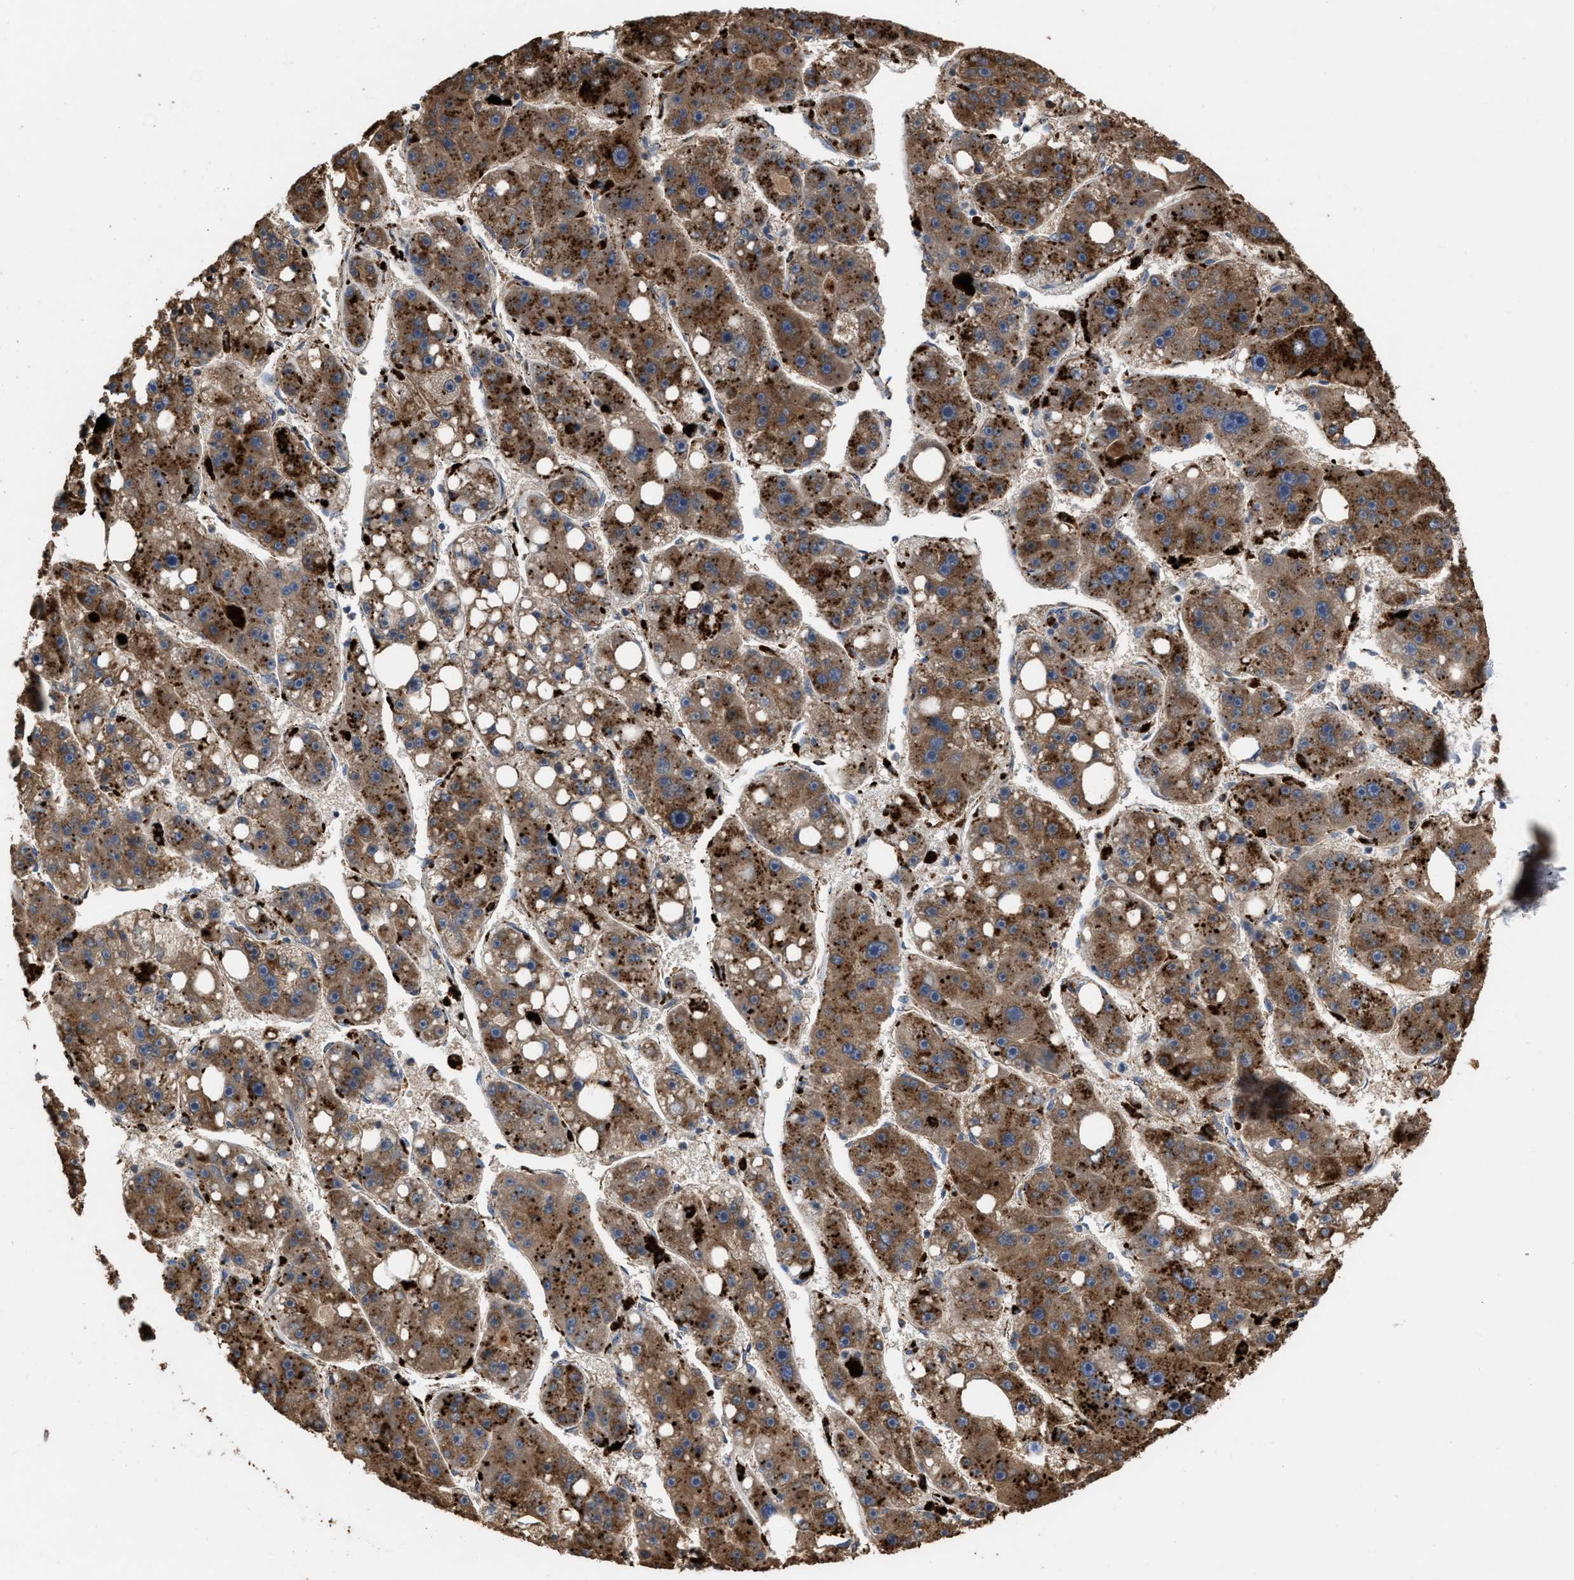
{"staining": {"intensity": "moderate", "quantity": ">75%", "location": "cytoplasmic/membranous"}, "tissue": "liver cancer", "cell_type": "Tumor cells", "image_type": "cancer", "snomed": [{"axis": "morphology", "description": "Carcinoma, Hepatocellular, NOS"}, {"axis": "topography", "description": "Liver"}], "caption": "This is a histology image of immunohistochemistry (IHC) staining of liver cancer (hepatocellular carcinoma), which shows moderate expression in the cytoplasmic/membranous of tumor cells.", "gene": "ELMO3", "patient": {"sex": "female", "age": 61}}